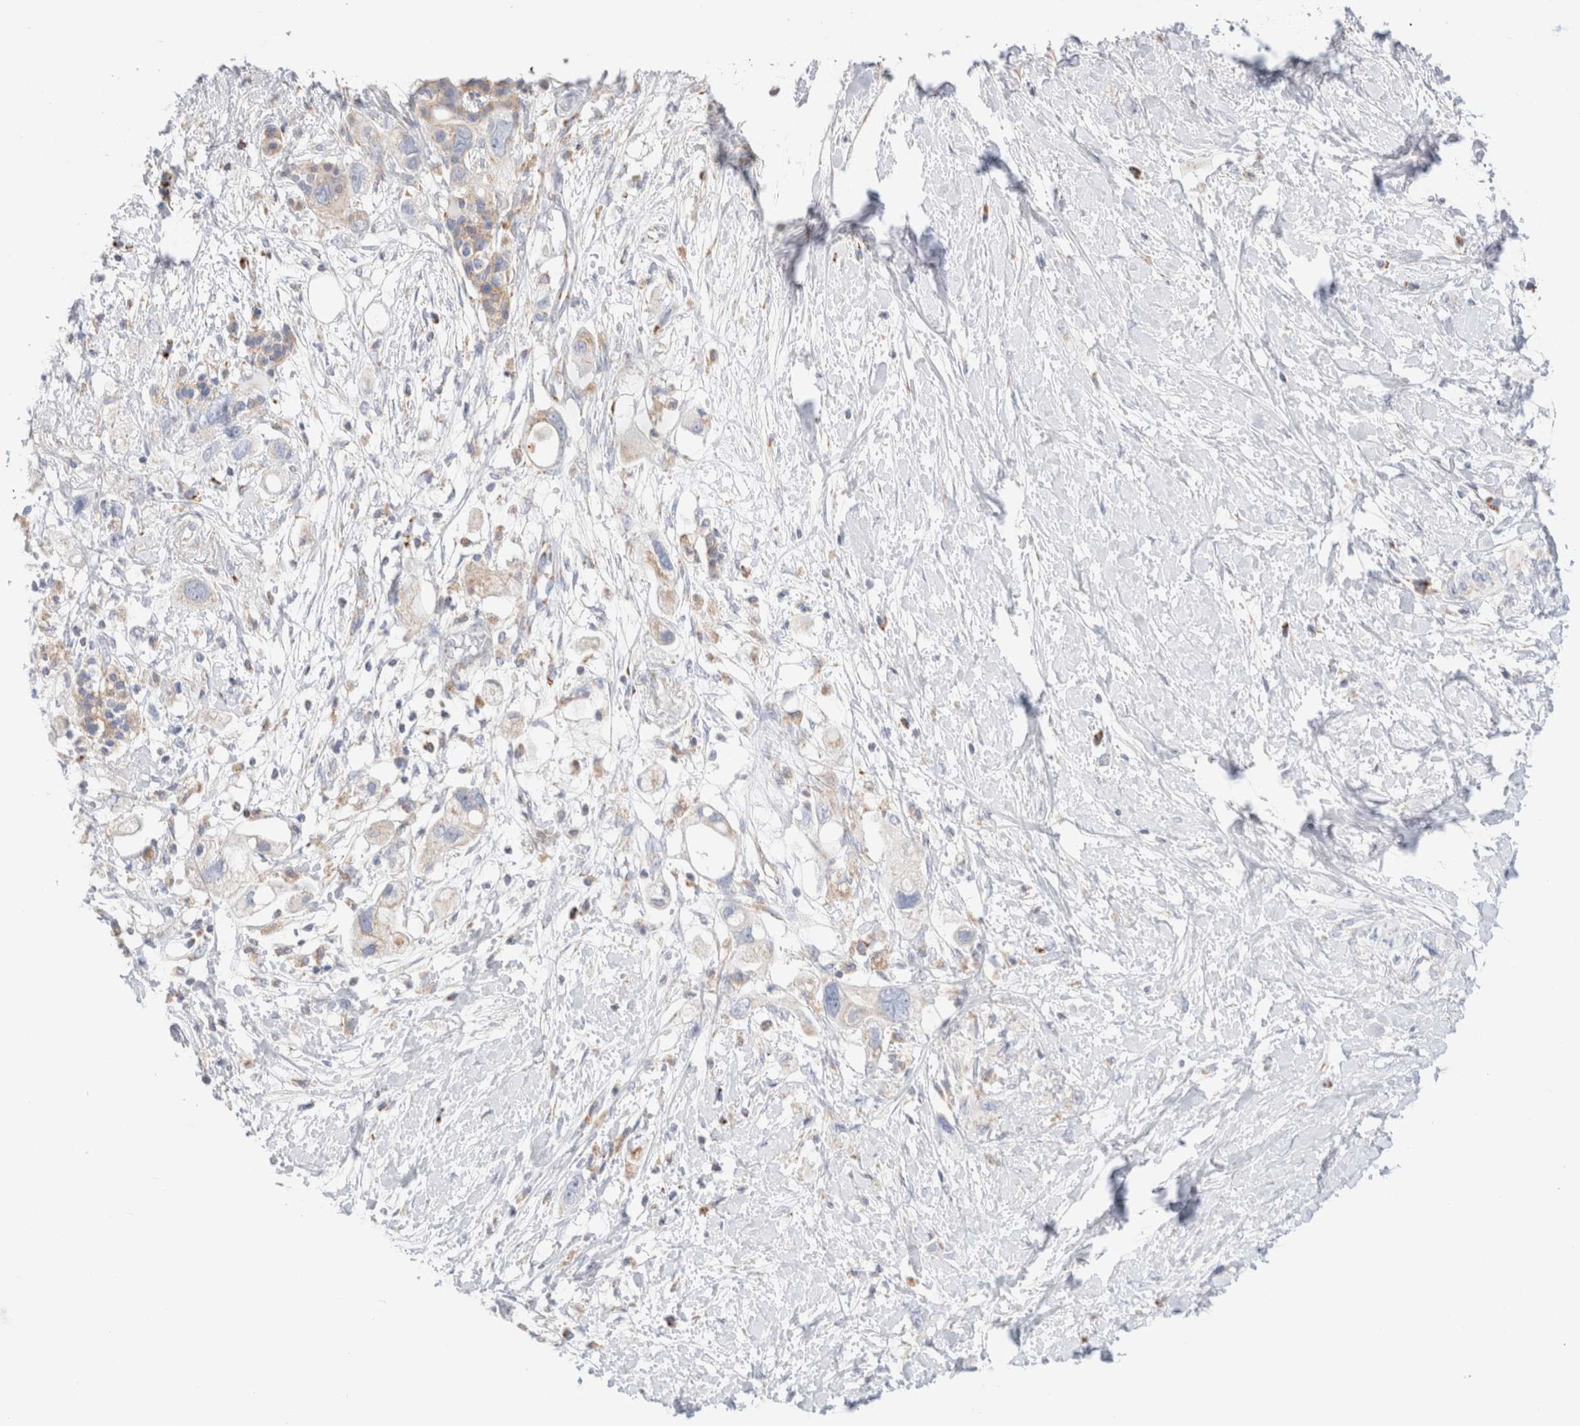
{"staining": {"intensity": "negative", "quantity": "none", "location": "none"}, "tissue": "pancreatic cancer", "cell_type": "Tumor cells", "image_type": "cancer", "snomed": [{"axis": "morphology", "description": "Adenocarcinoma, NOS"}, {"axis": "topography", "description": "Pancreas"}], "caption": "This is an IHC image of pancreatic cancer. There is no staining in tumor cells.", "gene": "ATP6V1C1", "patient": {"sex": "female", "age": 56}}